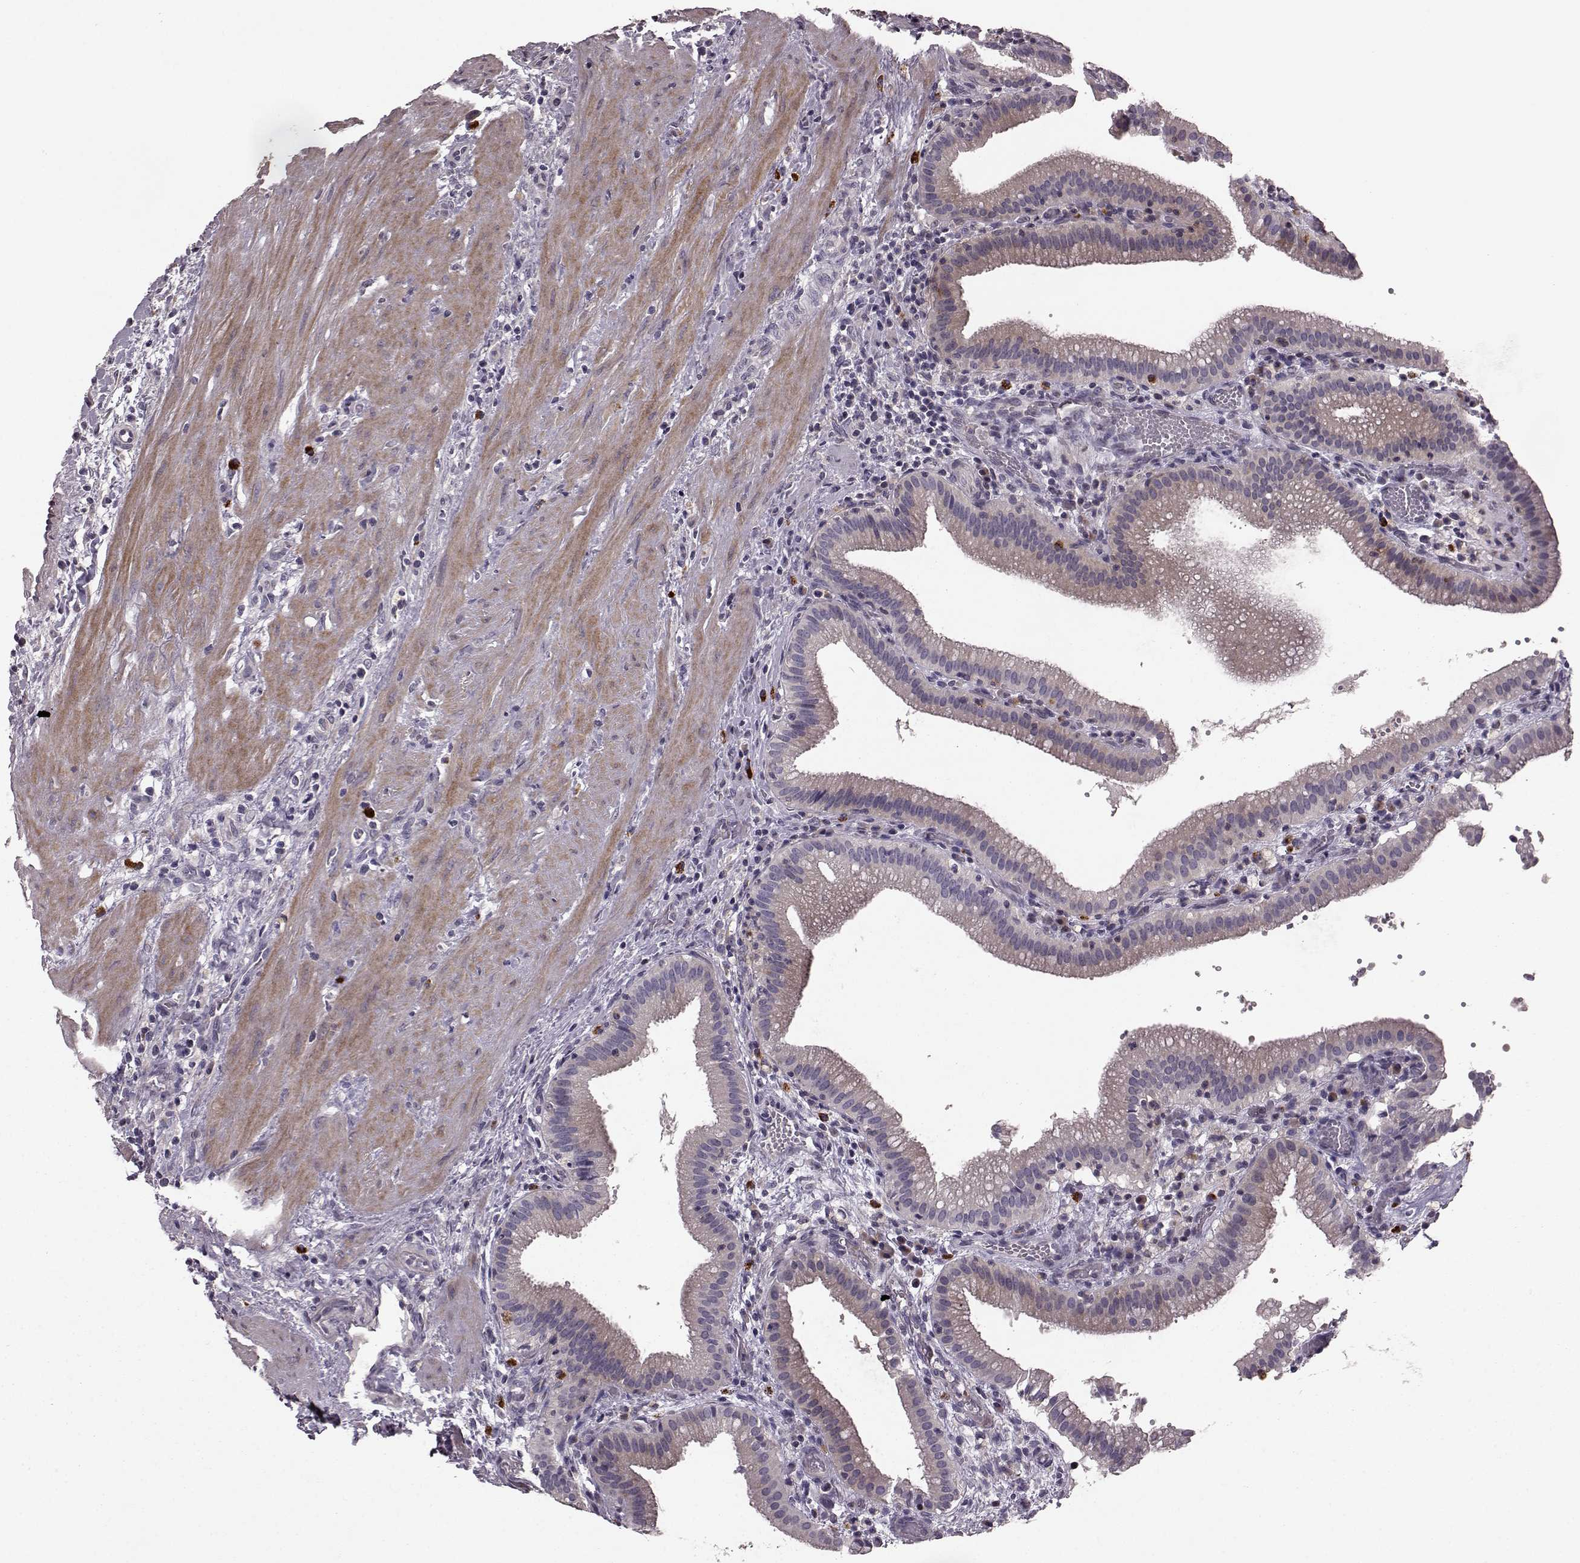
{"staining": {"intensity": "weak", "quantity": ">75%", "location": "cytoplasmic/membranous"}, "tissue": "gallbladder", "cell_type": "Glandular cells", "image_type": "normal", "snomed": [{"axis": "morphology", "description": "Normal tissue, NOS"}, {"axis": "topography", "description": "Gallbladder"}], "caption": "A low amount of weak cytoplasmic/membranous expression is seen in about >75% of glandular cells in normal gallbladder.", "gene": "SLC52A3", "patient": {"sex": "male", "age": 42}}